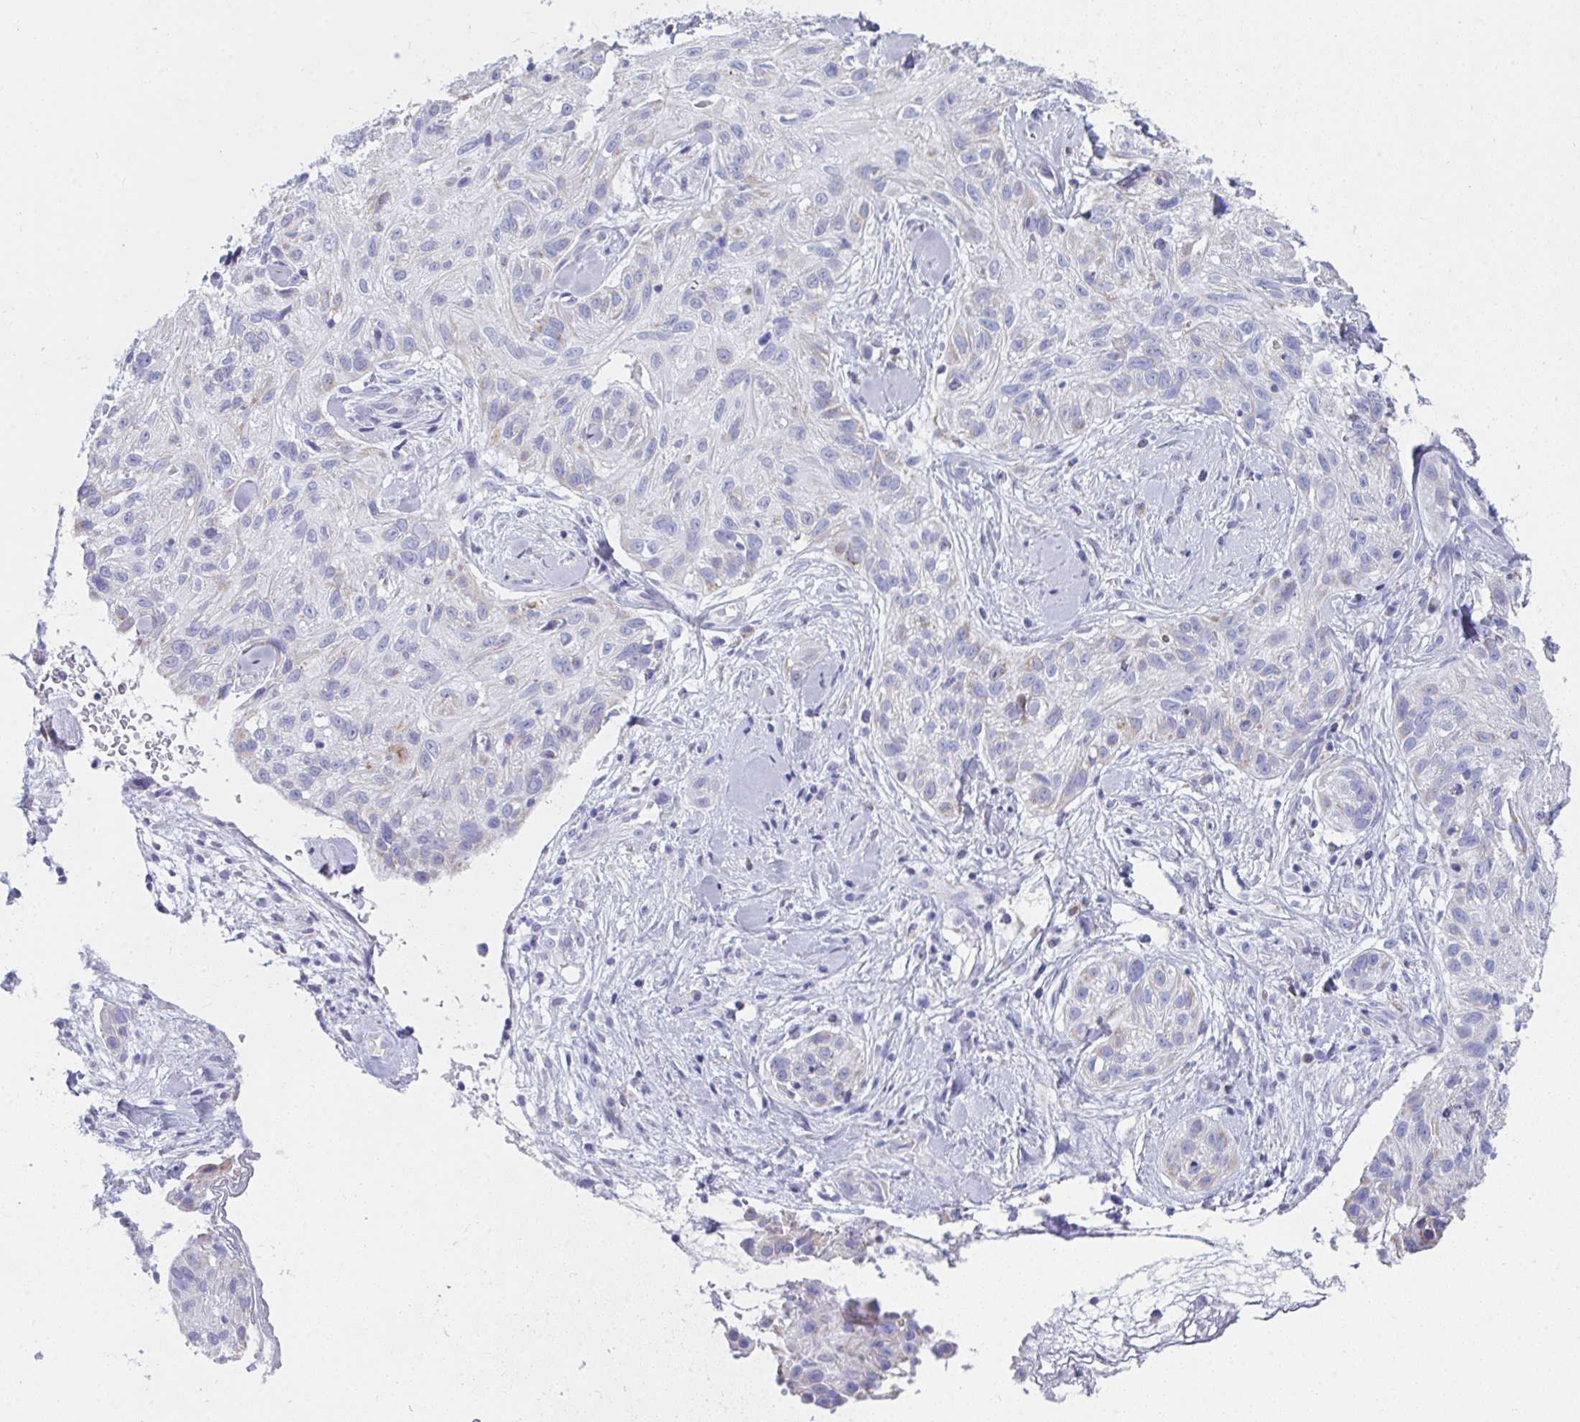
{"staining": {"intensity": "negative", "quantity": "none", "location": "none"}, "tissue": "skin cancer", "cell_type": "Tumor cells", "image_type": "cancer", "snomed": [{"axis": "morphology", "description": "Squamous cell carcinoma, NOS"}, {"axis": "topography", "description": "Skin"}], "caption": "The micrograph displays no significant staining in tumor cells of skin squamous cell carcinoma.", "gene": "AIFM1", "patient": {"sex": "male", "age": 82}}